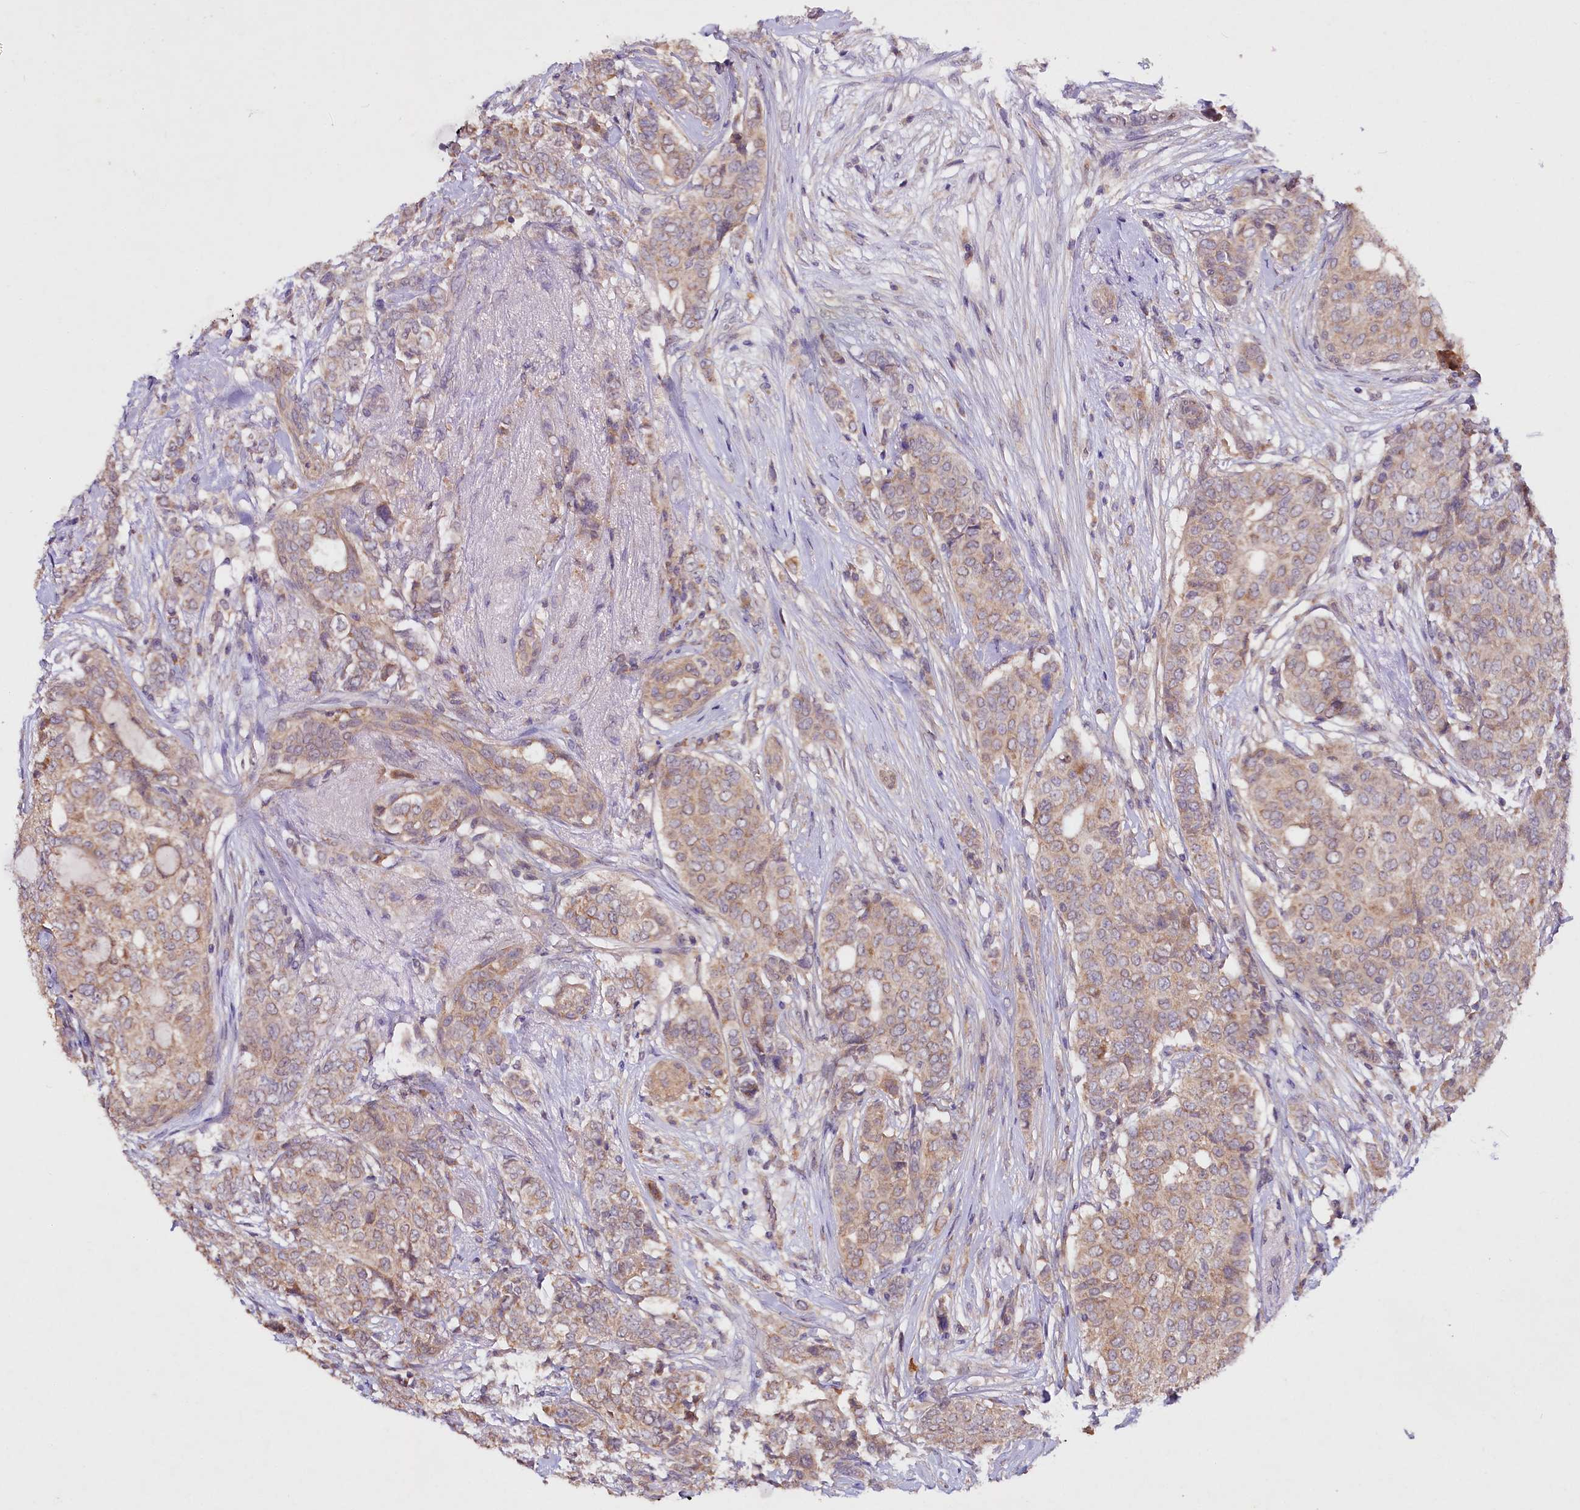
{"staining": {"intensity": "weak", "quantity": "25%-75%", "location": "cytoplasmic/membranous"}, "tissue": "breast cancer", "cell_type": "Tumor cells", "image_type": "cancer", "snomed": [{"axis": "morphology", "description": "Lobular carcinoma"}, {"axis": "topography", "description": "Breast"}], "caption": "Immunohistochemistry (DAB (3,3'-diaminobenzidine)) staining of breast cancer (lobular carcinoma) demonstrates weak cytoplasmic/membranous protein positivity in about 25%-75% of tumor cells. (DAB = brown stain, brightfield microscopy at high magnification).", "gene": "ETFBKMT", "patient": {"sex": "female", "age": 51}}